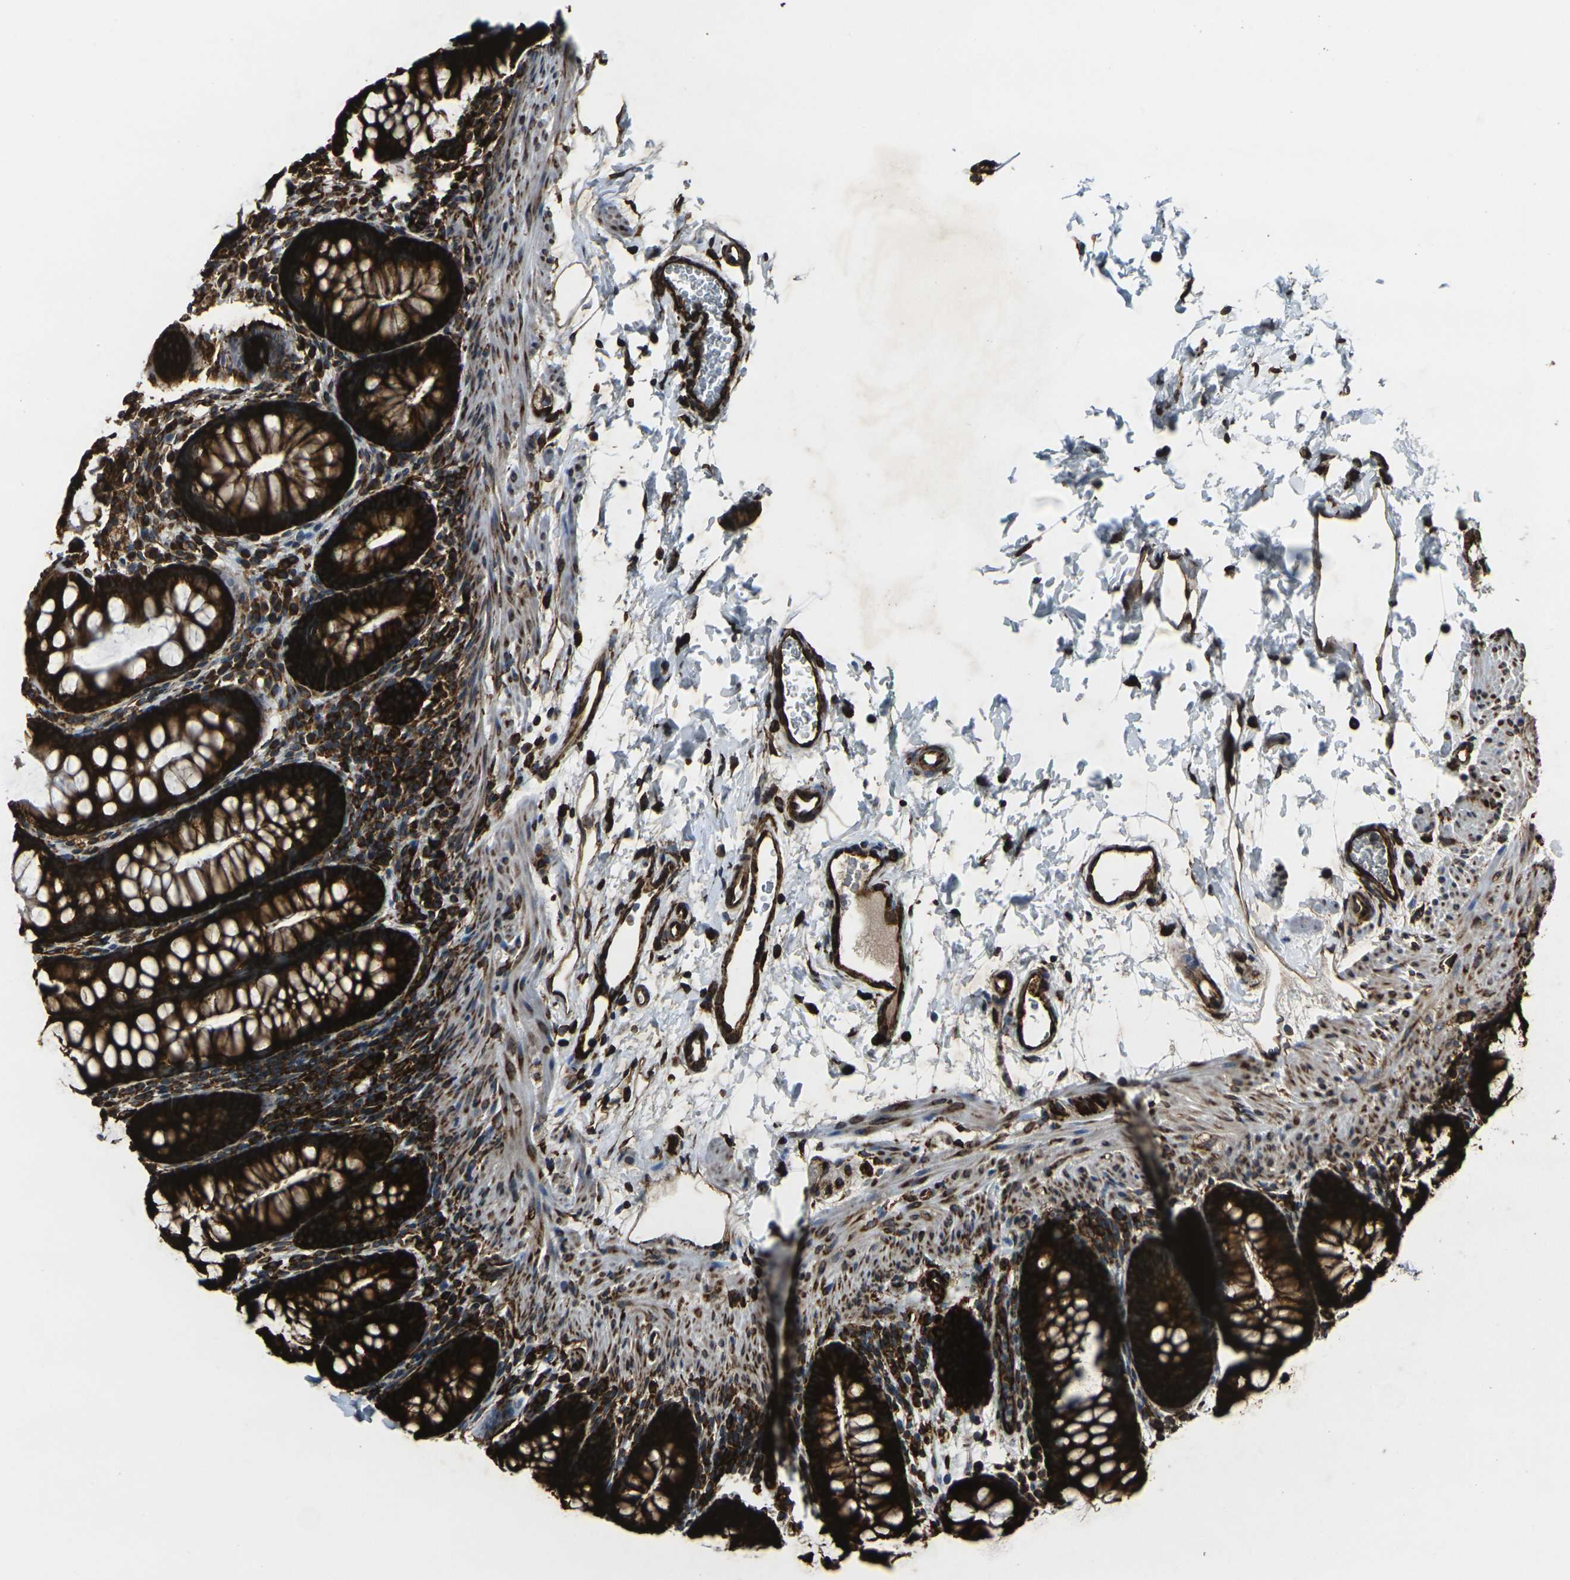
{"staining": {"intensity": "strong", "quantity": ">75%", "location": "cytoplasmic/membranous"}, "tissue": "rectum", "cell_type": "Glandular cells", "image_type": "normal", "snomed": [{"axis": "morphology", "description": "Normal tissue, NOS"}, {"axis": "topography", "description": "Rectum"}], "caption": "About >75% of glandular cells in benign rectum display strong cytoplasmic/membranous protein expression as visualized by brown immunohistochemical staining.", "gene": "MARCHF2", "patient": {"sex": "female", "age": 24}}